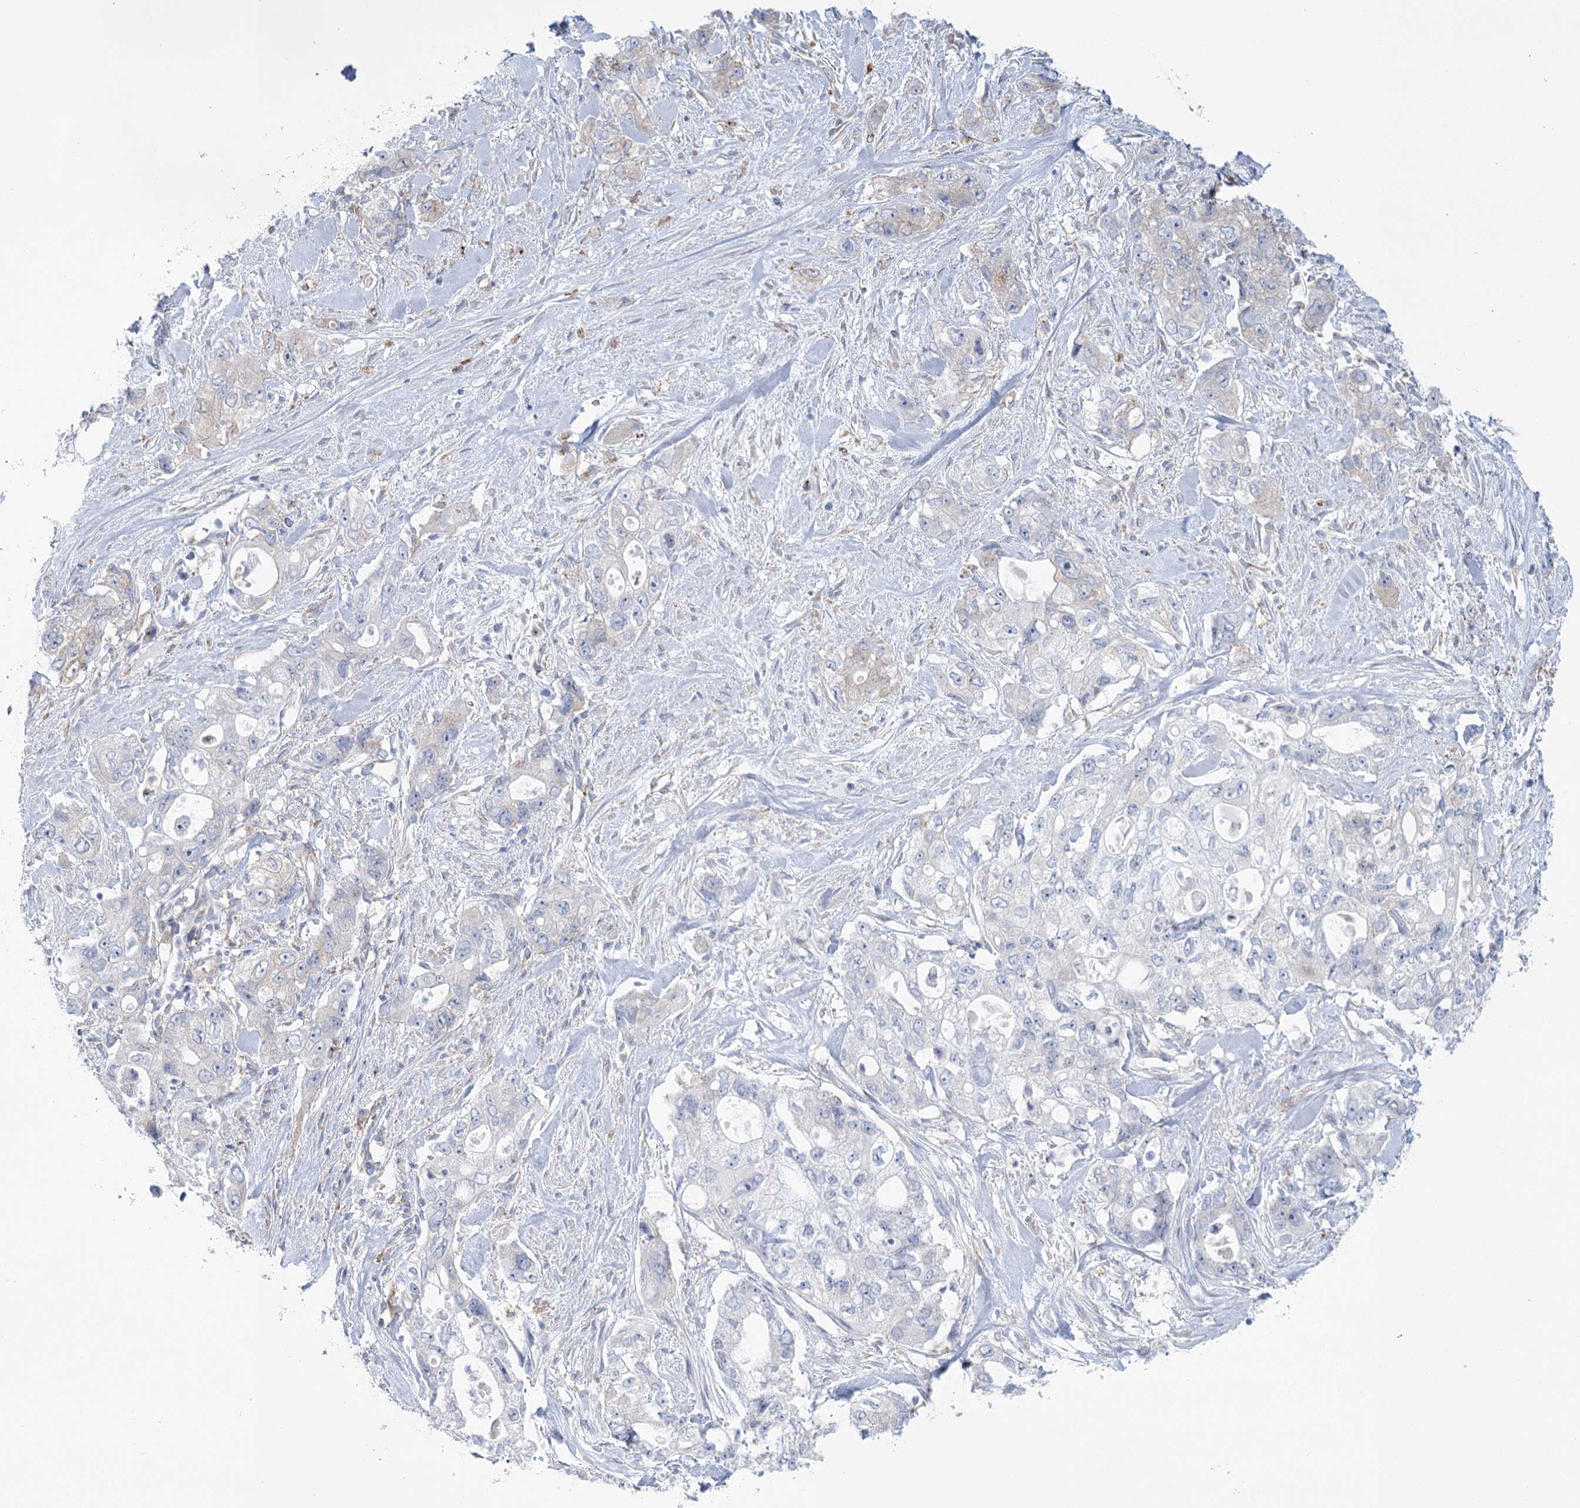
{"staining": {"intensity": "negative", "quantity": "none", "location": "none"}, "tissue": "pancreatic cancer", "cell_type": "Tumor cells", "image_type": "cancer", "snomed": [{"axis": "morphology", "description": "Adenocarcinoma, NOS"}, {"axis": "topography", "description": "Pancreas"}], "caption": "IHC photomicrograph of pancreatic cancer (adenocarcinoma) stained for a protein (brown), which shows no staining in tumor cells.", "gene": "CCDC88A", "patient": {"sex": "female", "age": 73}}